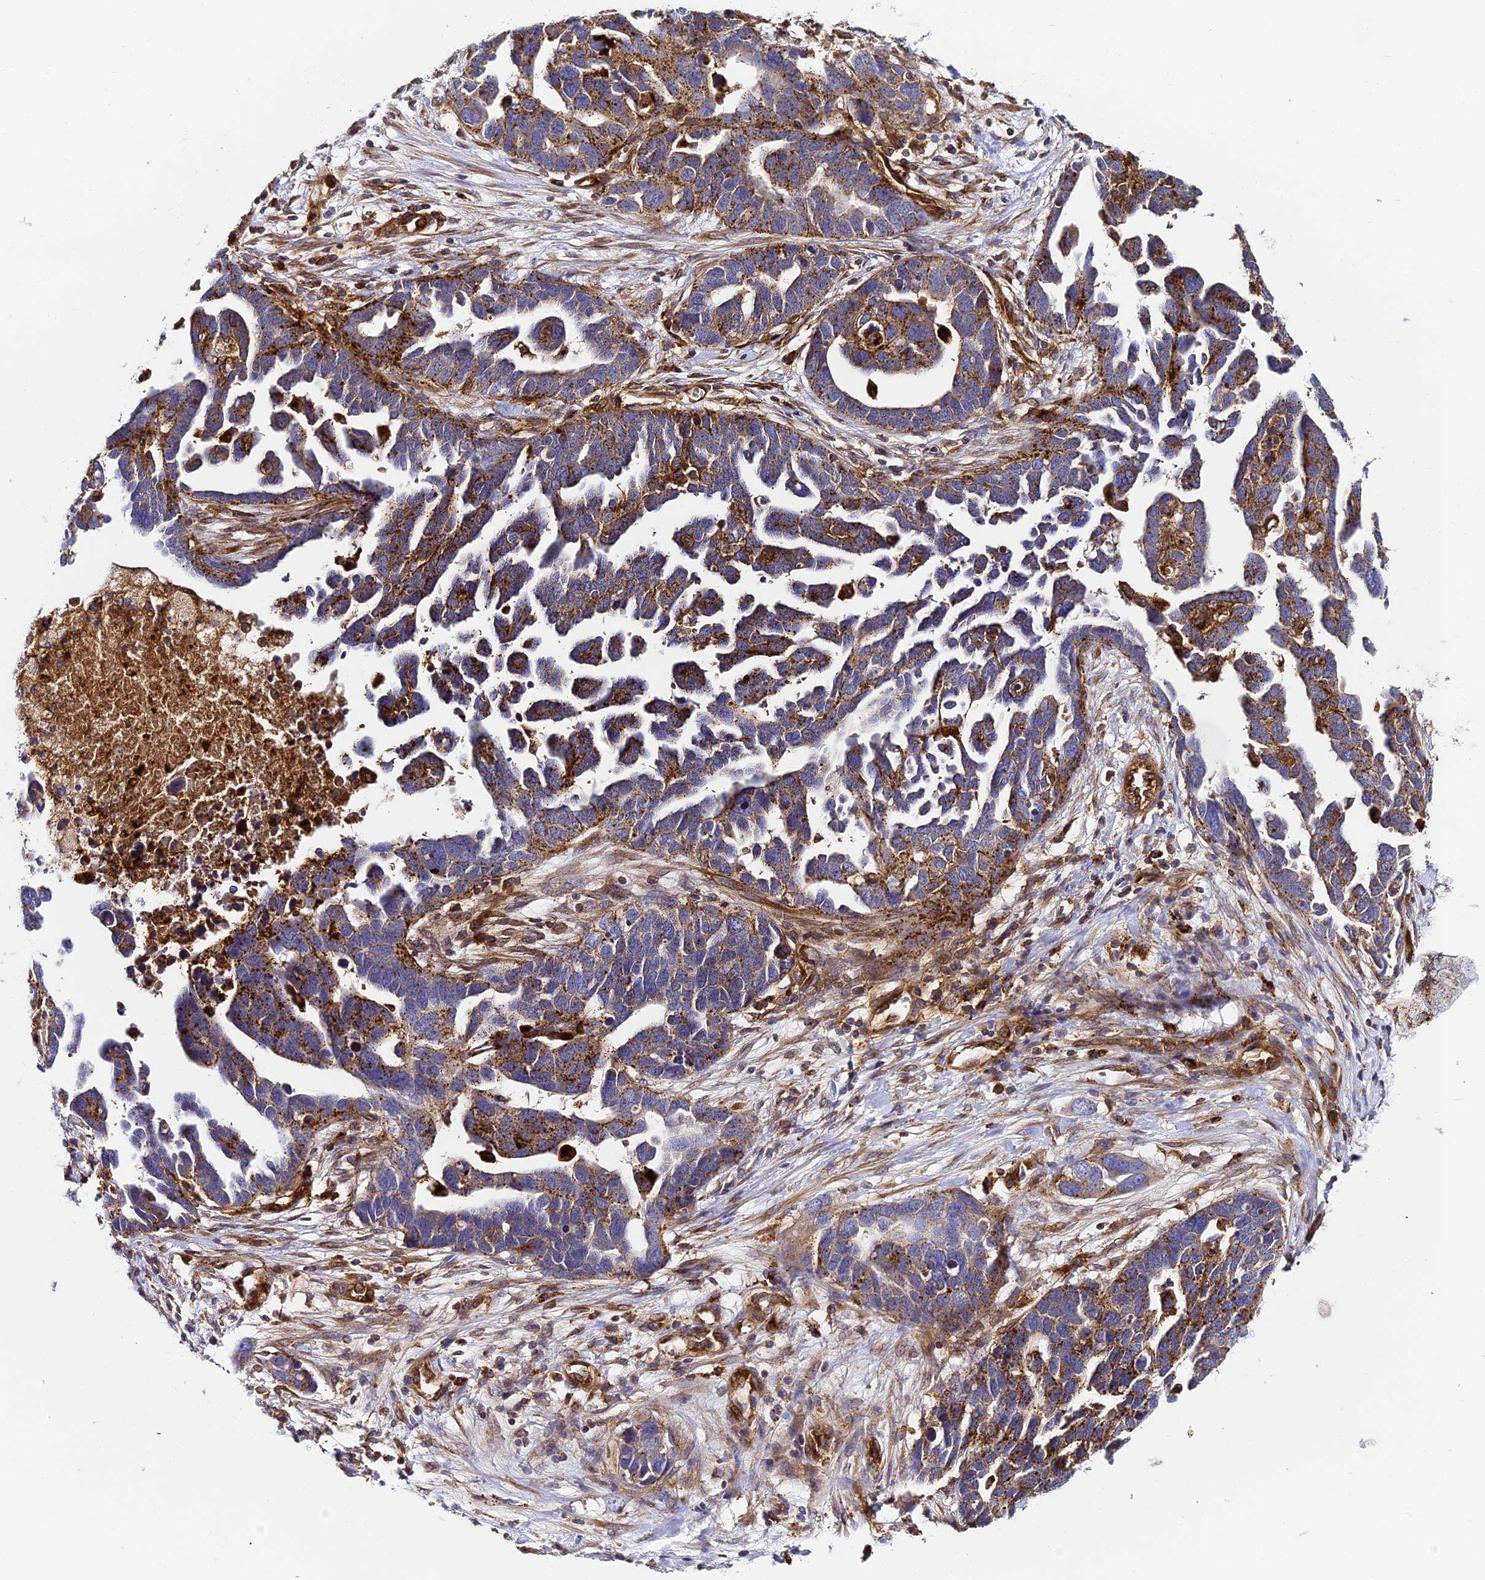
{"staining": {"intensity": "strong", "quantity": "25%-75%", "location": "cytoplasmic/membranous"}, "tissue": "ovarian cancer", "cell_type": "Tumor cells", "image_type": "cancer", "snomed": [{"axis": "morphology", "description": "Cystadenocarcinoma, serous, NOS"}, {"axis": "topography", "description": "Ovary"}], "caption": "Immunohistochemical staining of human serous cystadenocarcinoma (ovarian) demonstrates high levels of strong cytoplasmic/membranous positivity in approximately 25%-75% of tumor cells.", "gene": "TRPV2", "patient": {"sex": "female", "age": 54}}